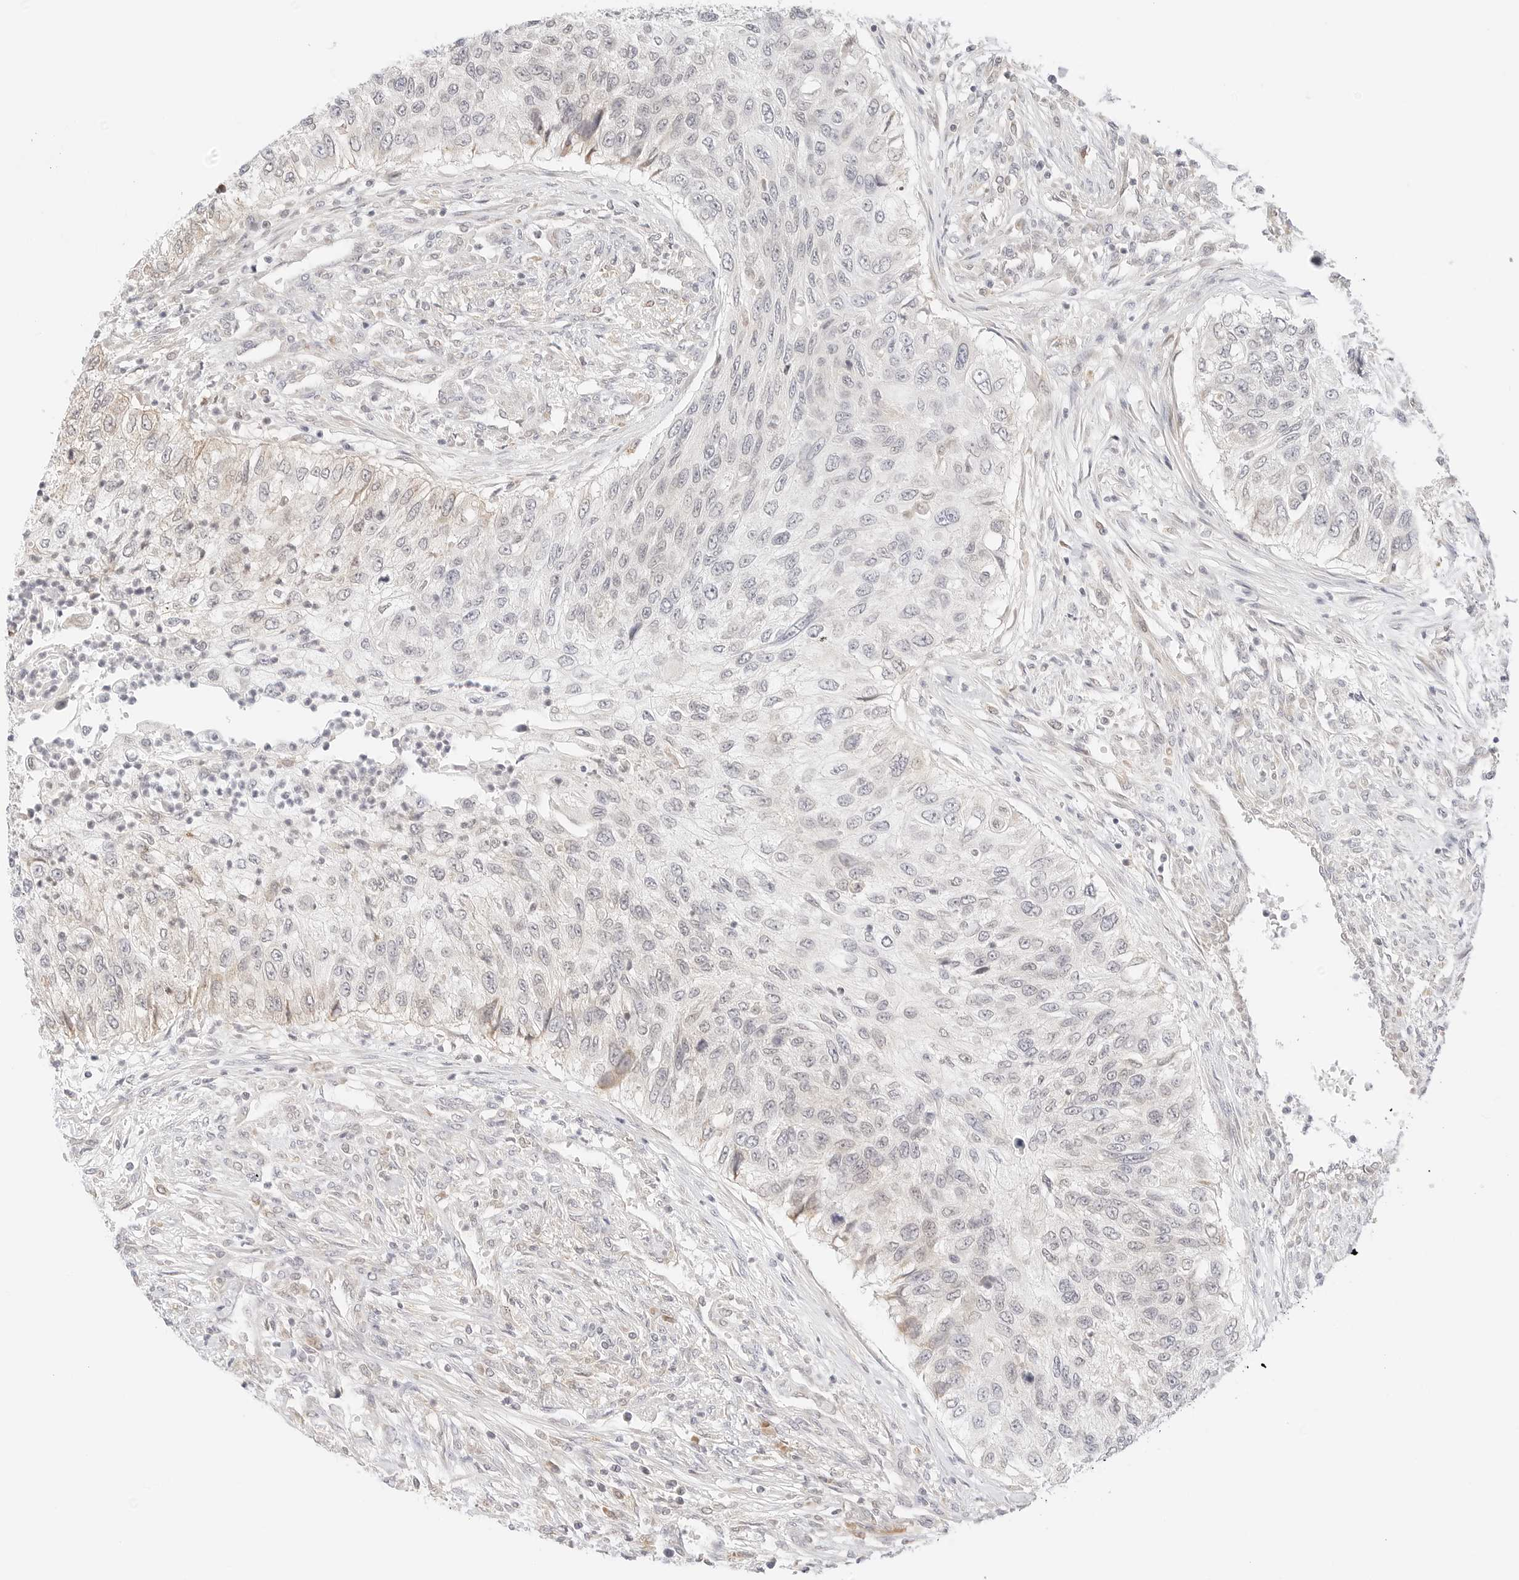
{"staining": {"intensity": "weak", "quantity": "<25%", "location": "cytoplasmic/membranous"}, "tissue": "urothelial cancer", "cell_type": "Tumor cells", "image_type": "cancer", "snomed": [{"axis": "morphology", "description": "Urothelial carcinoma, High grade"}, {"axis": "topography", "description": "Urinary bladder"}], "caption": "This is an IHC micrograph of human urothelial cancer. There is no expression in tumor cells.", "gene": "ERO1B", "patient": {"sex": "female", "age": 60}}